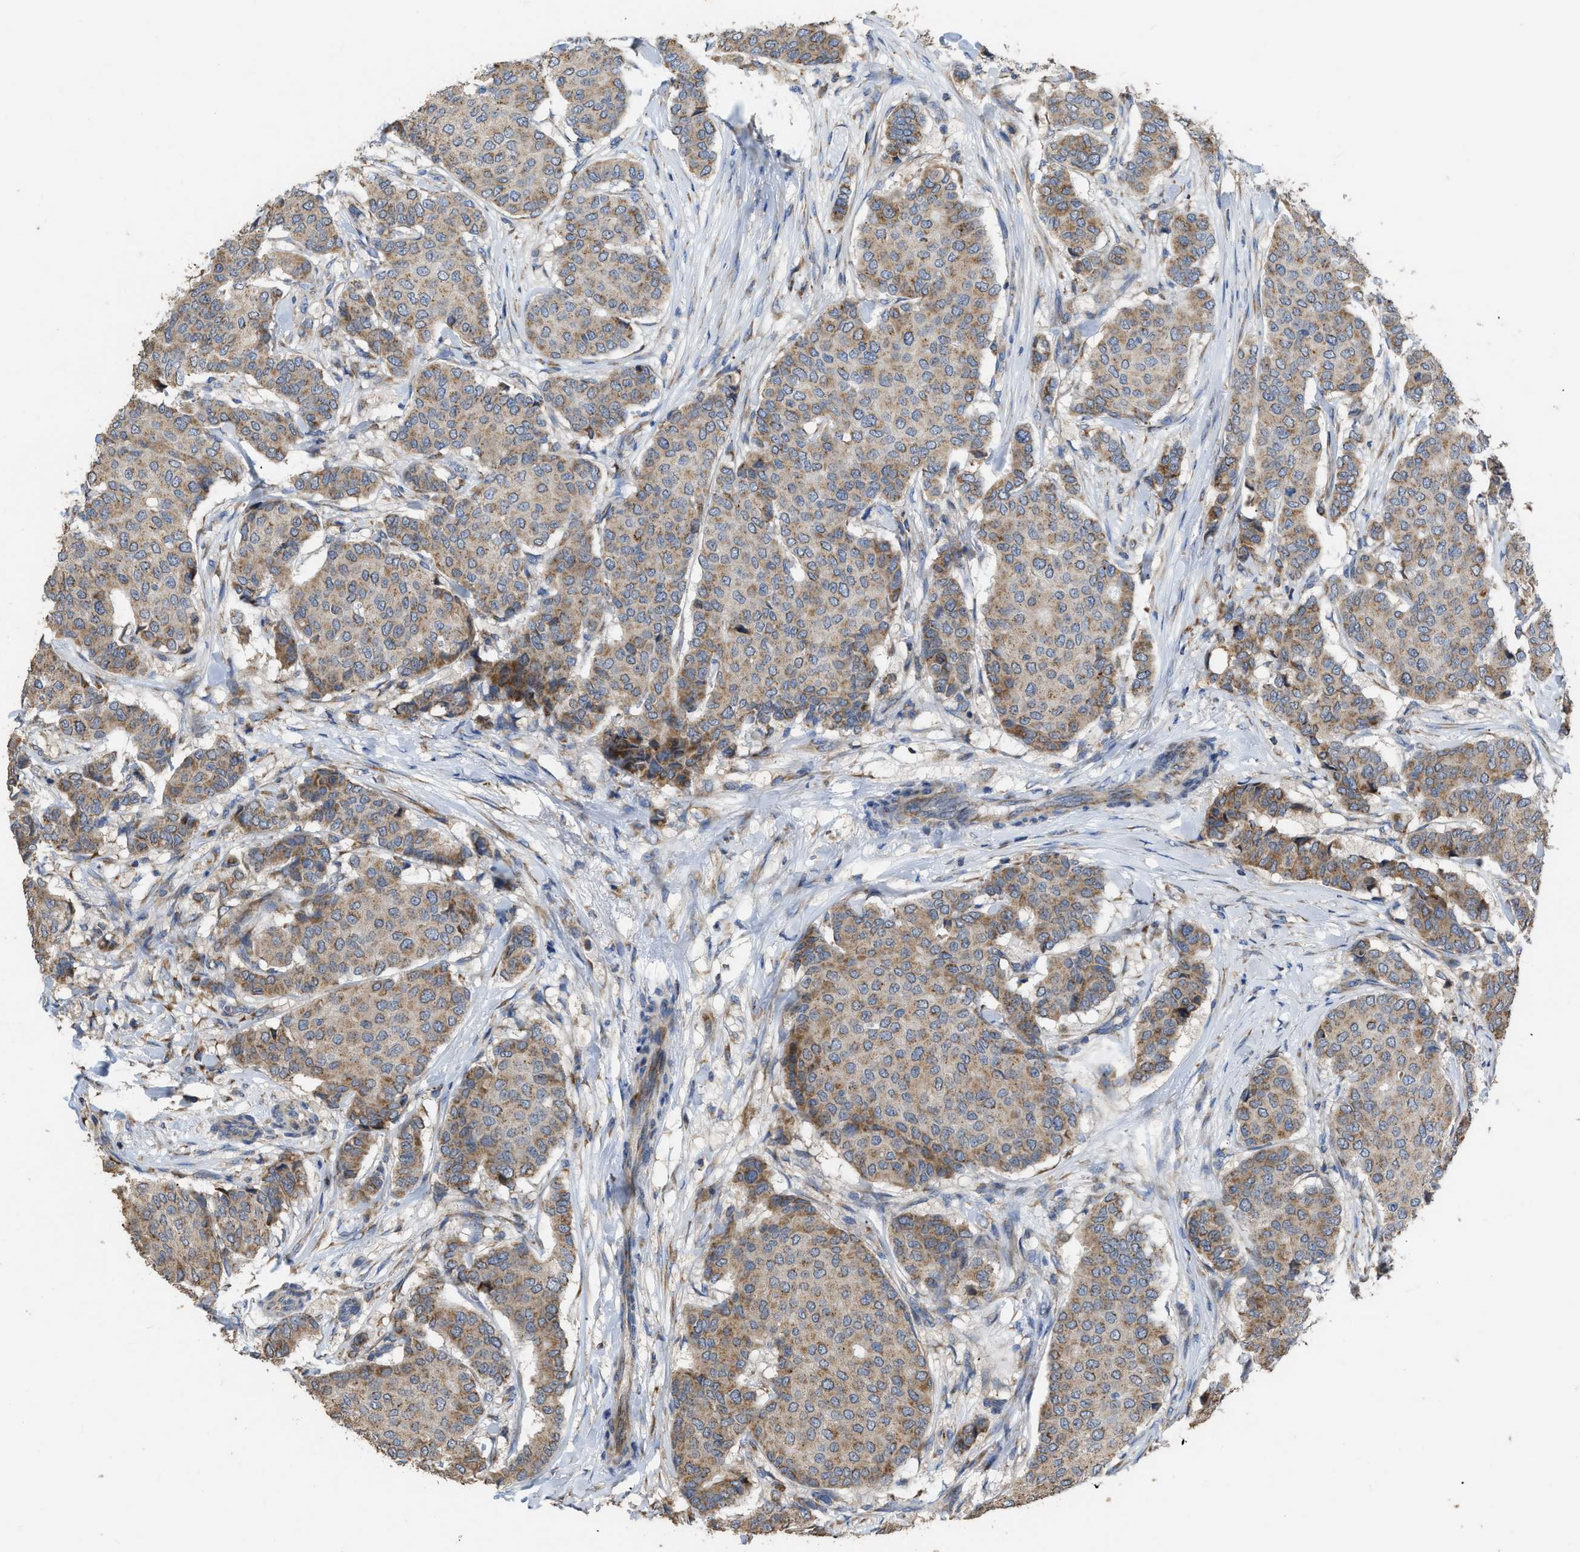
{"staining": {"intensity": "moderate", "quantity": ">75%", "location": "cytoplasmic/membranous"}, "tissue": "breast cancer", "cell_type": "Tumor cells", "image_type": "cancer", "snomed": [{"axis": "morphology", "description": "Duct carcinoma"}, {"axis": "topography", "description": "Breast"}], "caption": "Immunohistochemistry histopathology image of breast cancer stained for a protein (brown), which demonstrates medium levels of moderate cytoplasmic/membranous positivity in about >75% of tumor cells.", "gene": "AK2", "patient": {"sex": "female", "age": 75}}